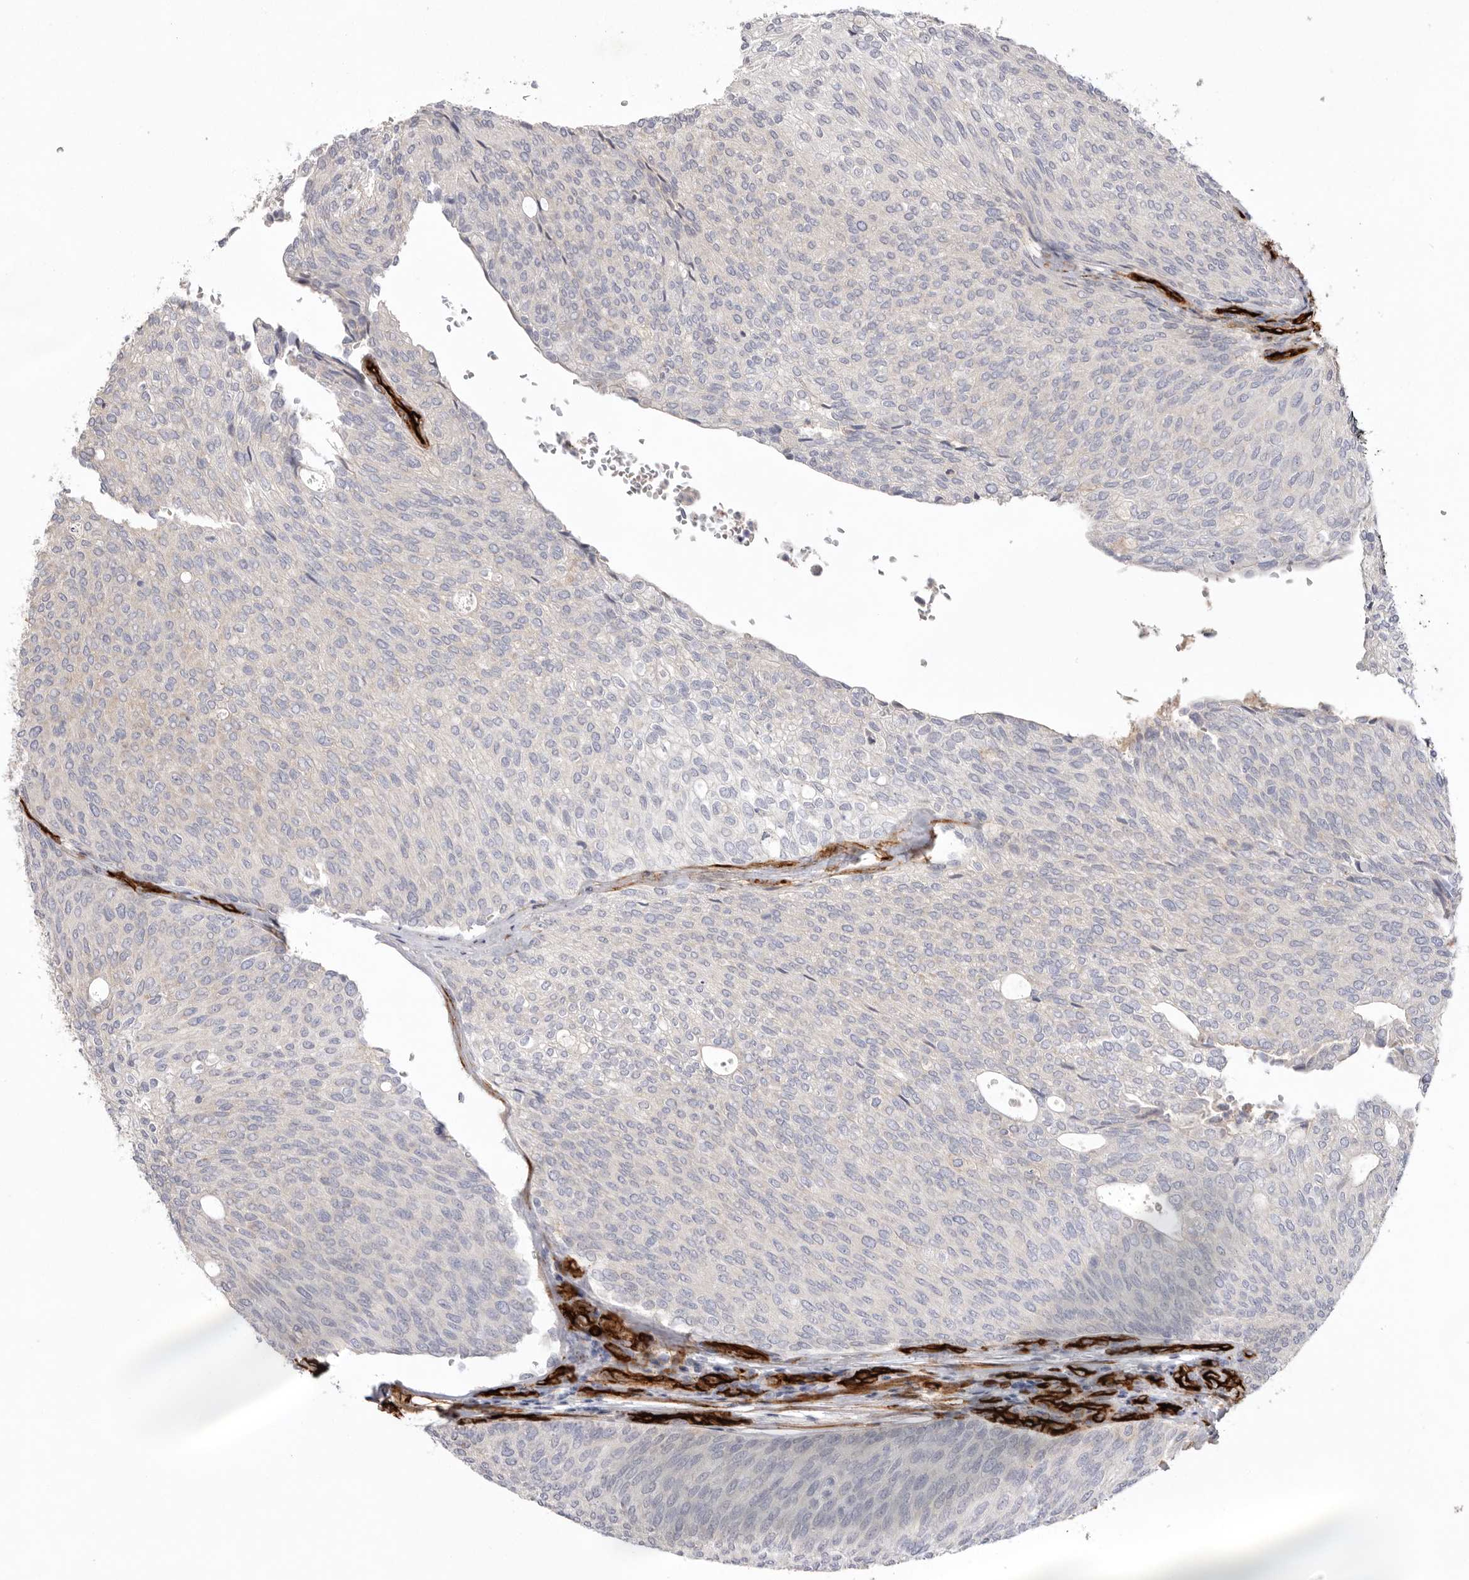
{"staining": {"intensity": "negative", "quantity": "none", "location": "none"}, "tissue": "urothelial cancer", "cell_type": "Tumor cells", "image_type": "cancer", "snomed": [{"axis": "morphology", "description": "Urothelial carcinoma, Low grade"}, {"axis": "topography", "description": "Urinary bladder"}], "caption": "There is no significant staining in tumor cells of urothelial carcinoma (low-grade).", "gene": "LRRC66", "patient": {"sex": "female", "age": 79}}